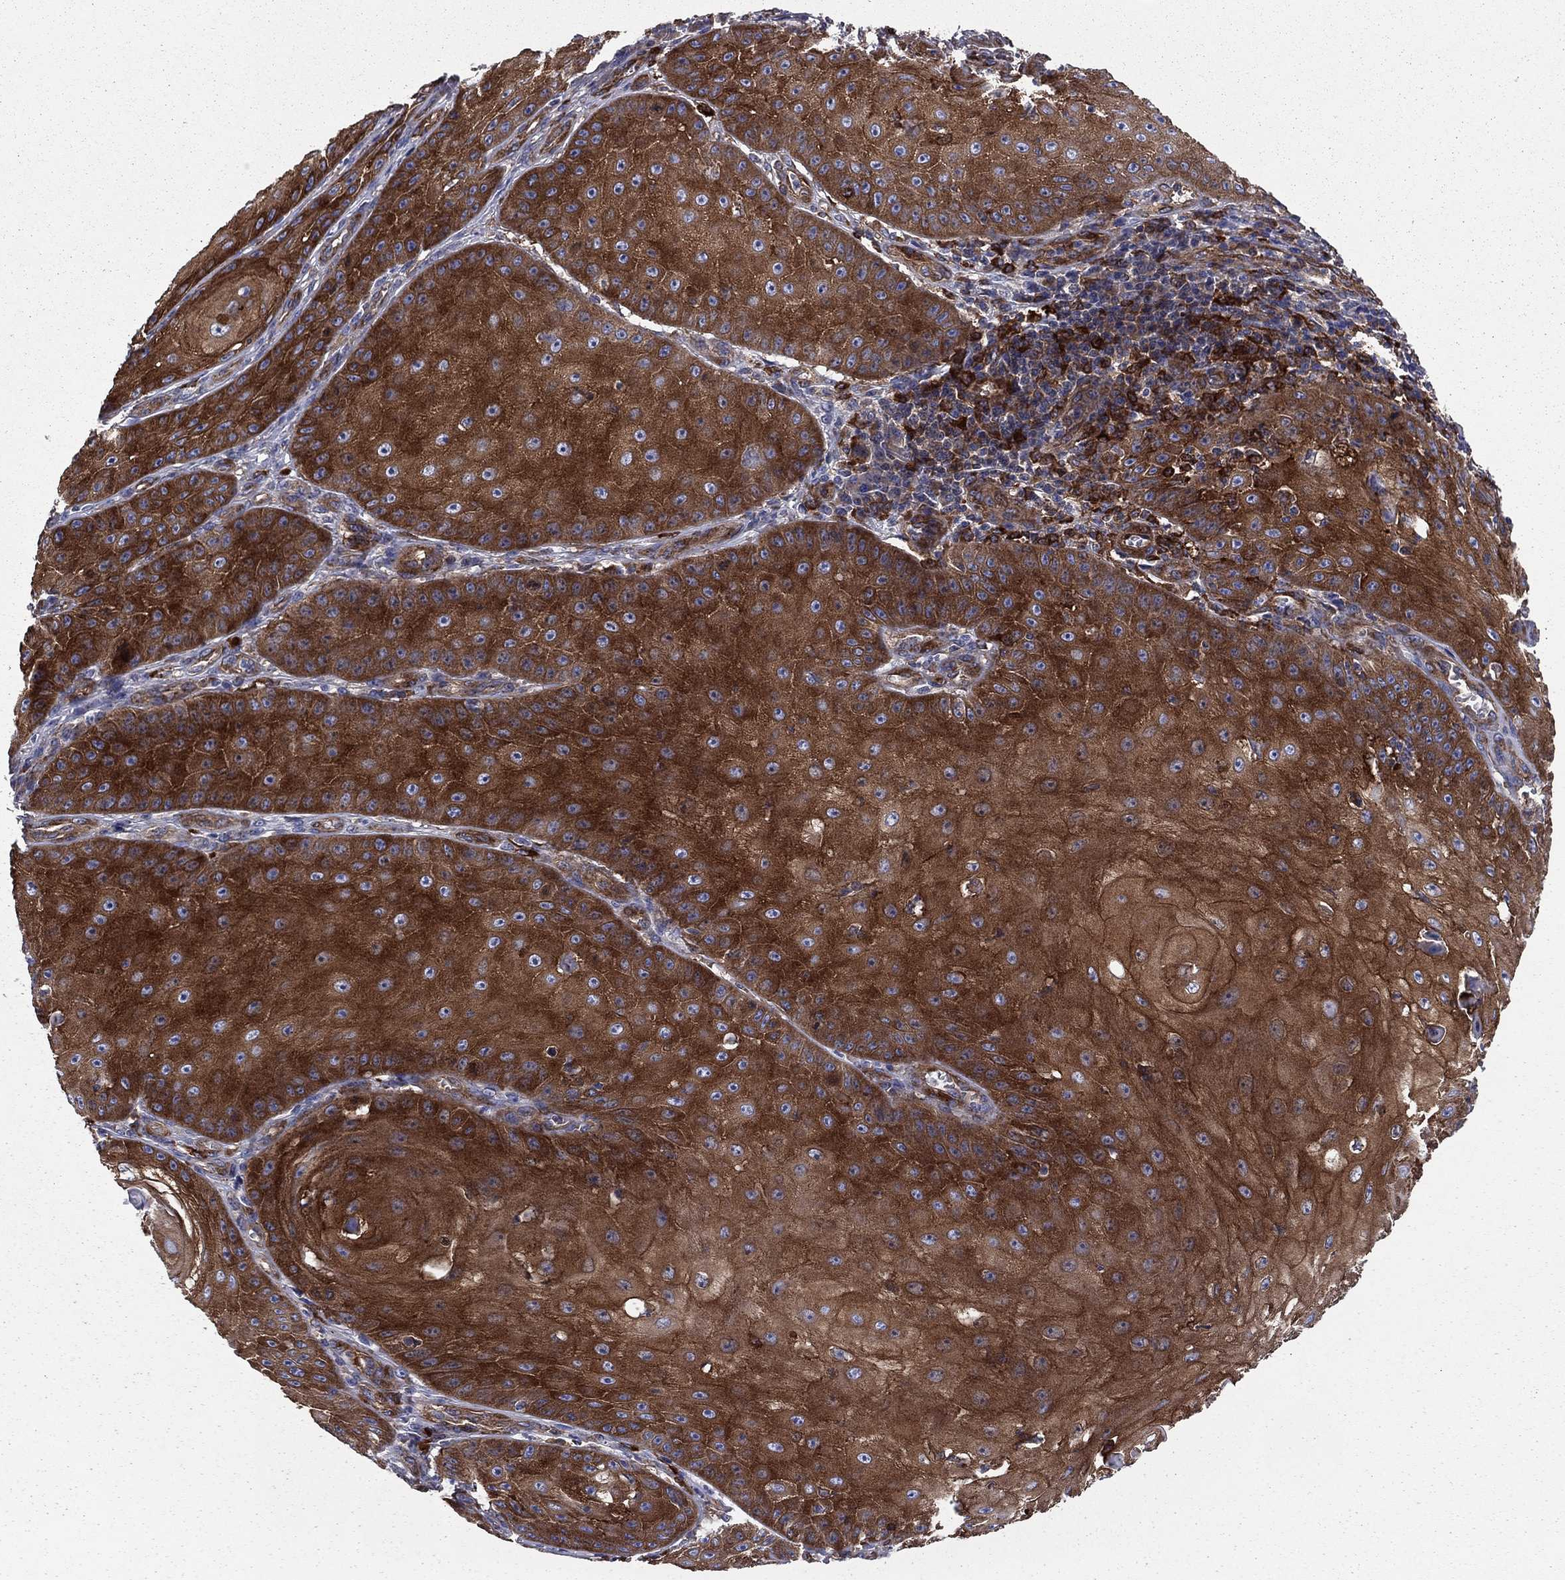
{"staining": {"intensity": "strong", "quantity": ">75%", "location": "cytoplasmic/membranous"}, "tissue": "skin cancer", "cell_type": "Tumor cells", "image_type": "cancer", "snomed": [{"axis": "morphology", "description": "Squamous cell carcinoma, NOS"}, {"axis": "topography", "description": "Skin"}], "caption": "IHC (DAB (3,3'-diaminobenzidine)) staining of skin cancer (squamous cell carcinoma) exhibits strong cytoplasmic/membranous protein staining in about >75% of tumor cells. The protein is stained brown, and the nuclei are stained in blue (DAB IHC with brightfield microscopy, high magnification).", "gene": "EHBP1L1", "patient": {"sex": "male", "age": 70}}